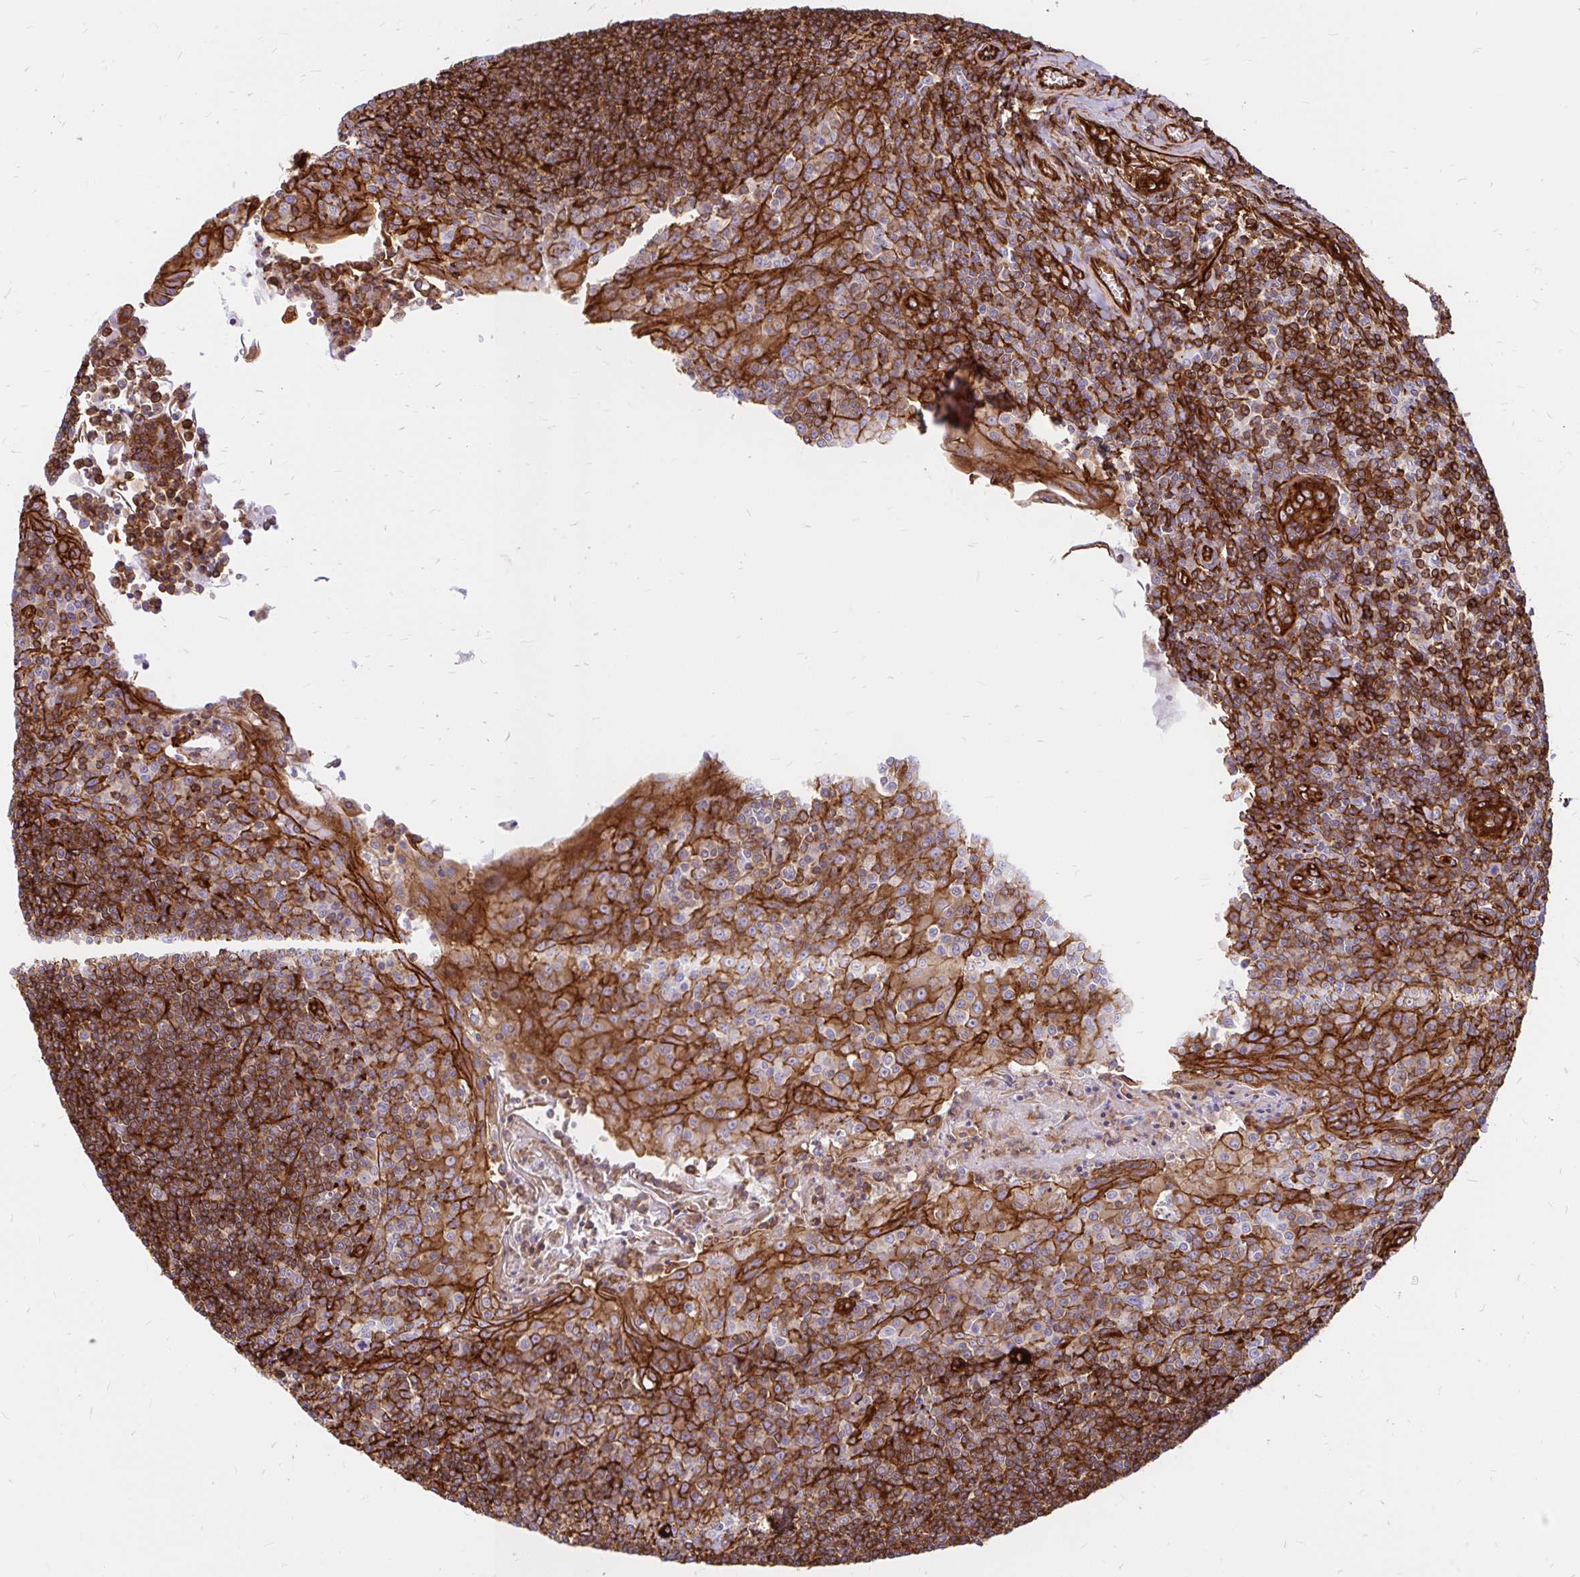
{"staining": {"intensity": "moderate", "quantity": "<25%", "location": "cytoplasmic/membranous"}, "tissue": "tonsil", "cell_type": "Germinal center cells", "image_type": "normal", "snomed": [{"axis": "morphology", "description": "Normal tissue, NOS"}, {"axis": "topography", "description": "Tonsil"}], "caption": "A low amount of moderate cytoplasmic/membranous staining is seen in approximately <25% of germinal center cells in unremarkable tonsil.", "gene": "MAP1LC3B2", "patient": {"sex": "male", "age": 27}}